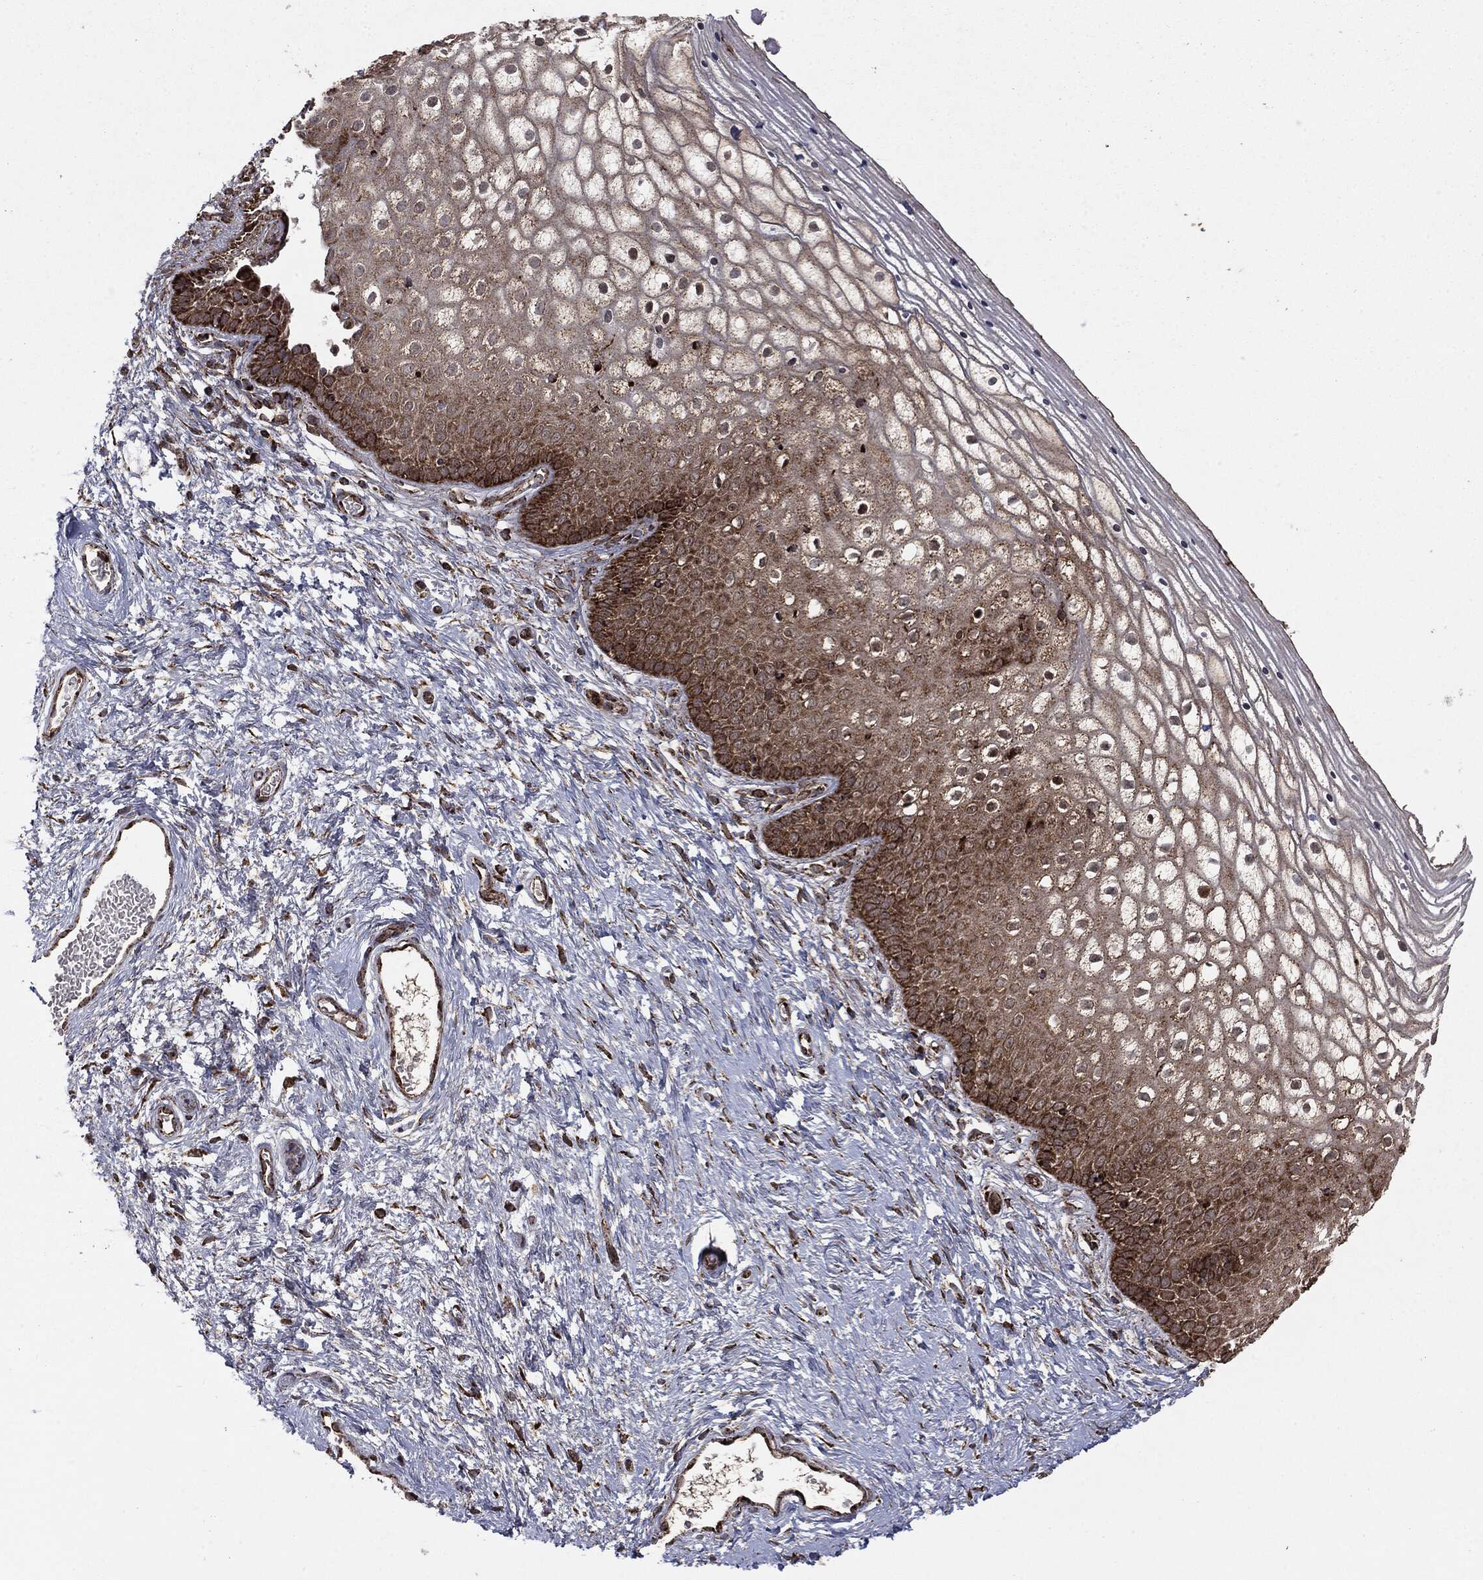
{"staining": {"intensity": "strong", "quantity": ">75%", "location": "cytoplasmic/membranous"}, "tissue": "vagina", "cell_type": "Squamous epithelial cells", "image_type": "normal", "snomed": [{"axis": "morphology", "description": "Normal tissue, NOS"}, {"axis": "topography", "description": "Vagina"}], "caption": "A micrograph of human vagina stained for a protein reveals strong cytoplasmic/membranous brown staining in squamous epithelial cells. The protein of interest is stained brown, and the nuclei are stained in blue (DAB (3,3'-diaminobenzidine) IHC with brightfield microscopy, high magnification).", "gene": "MAP2K1", "patient": {"sex": "female", "age": 32}}